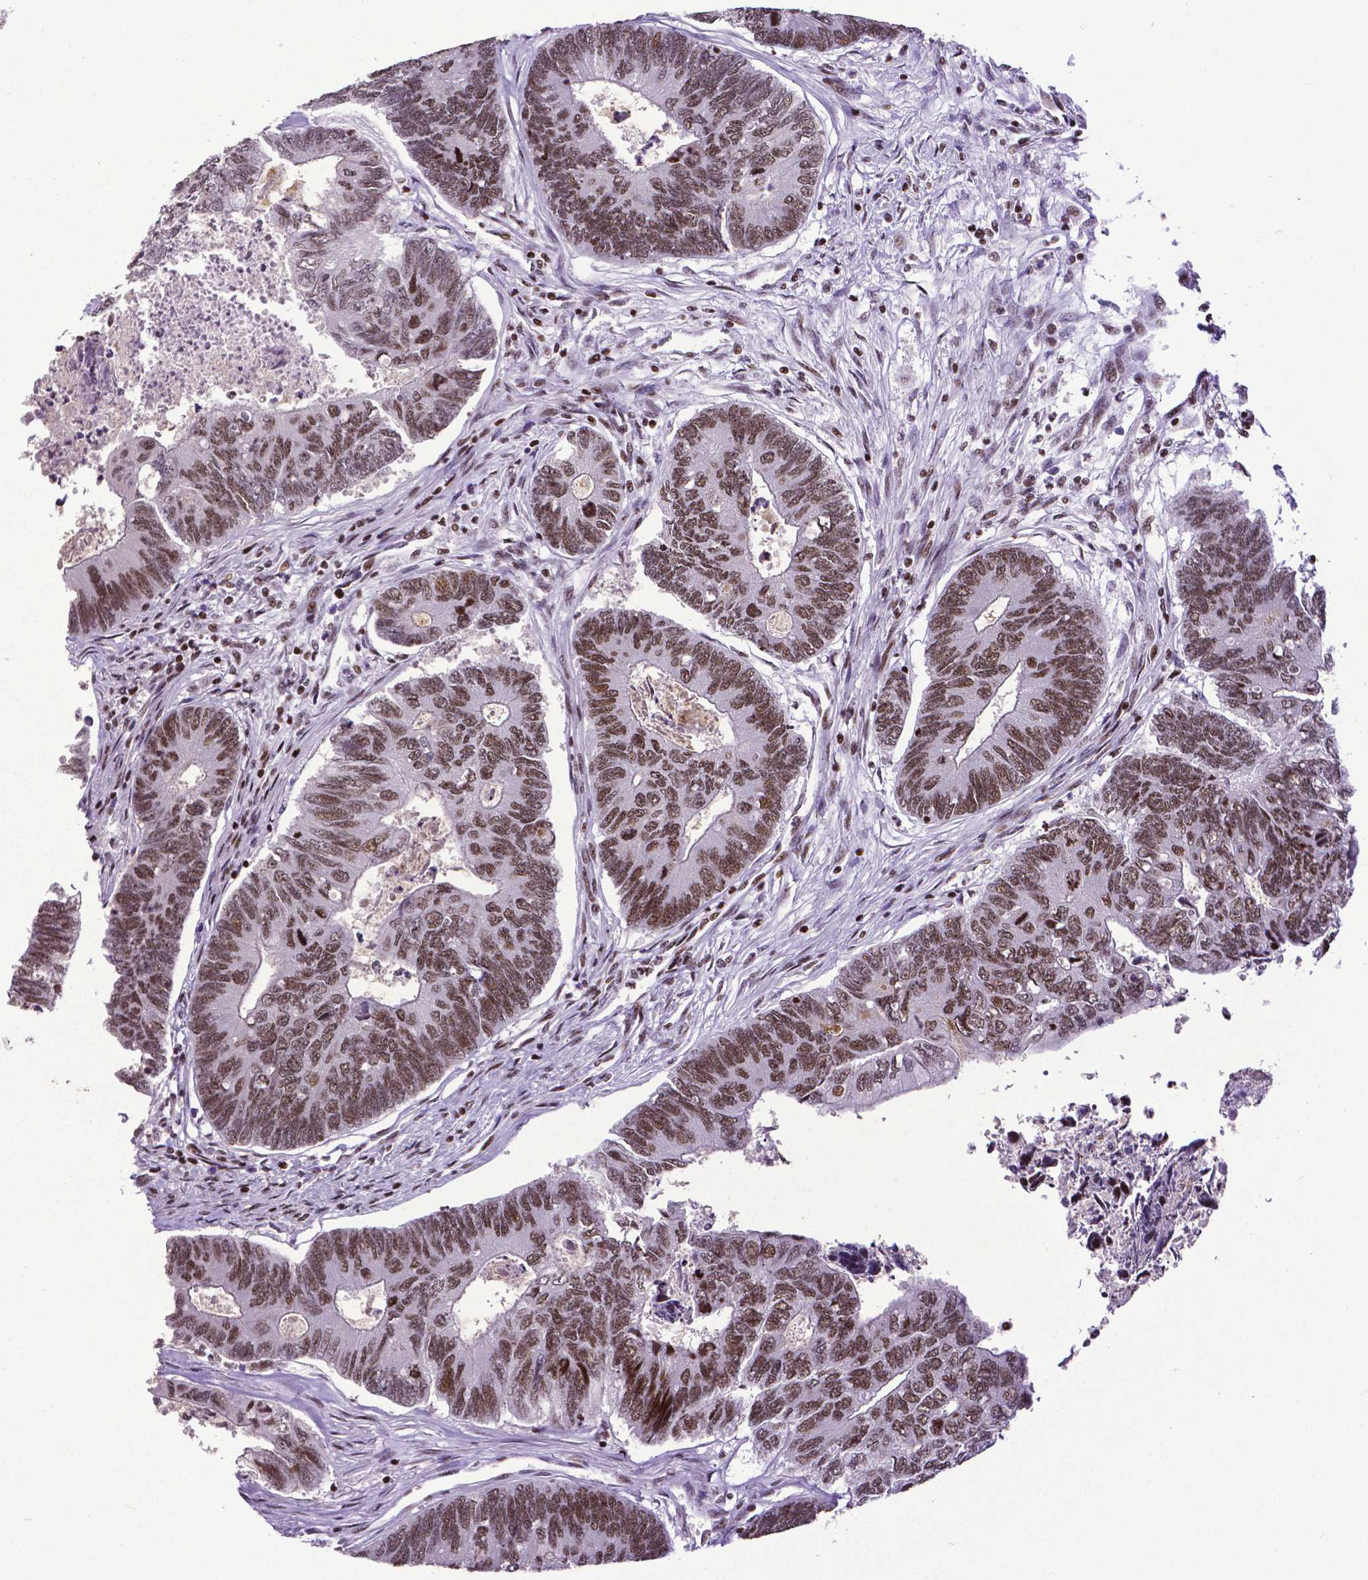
{"staining": {"intensity": "strong", "quantity": ">75%", "location": "nuclear"}, "tissue": "colorectal cancer", "cell_type": "Tumor cells", "image_type": "cancer", "snomed": [{"axis": "morphology", "description": "Adenocarcinoma, NOS"}, {"axis": "topography", "description": "Colon"}], "caption": "Protein expression analysis of human colorectal adenocarcinoma reveals strong nuclear expression in approximately >75% of tumor cells.", "gene": "CTCF", "patient": {"sex": "female", "age": 67}}